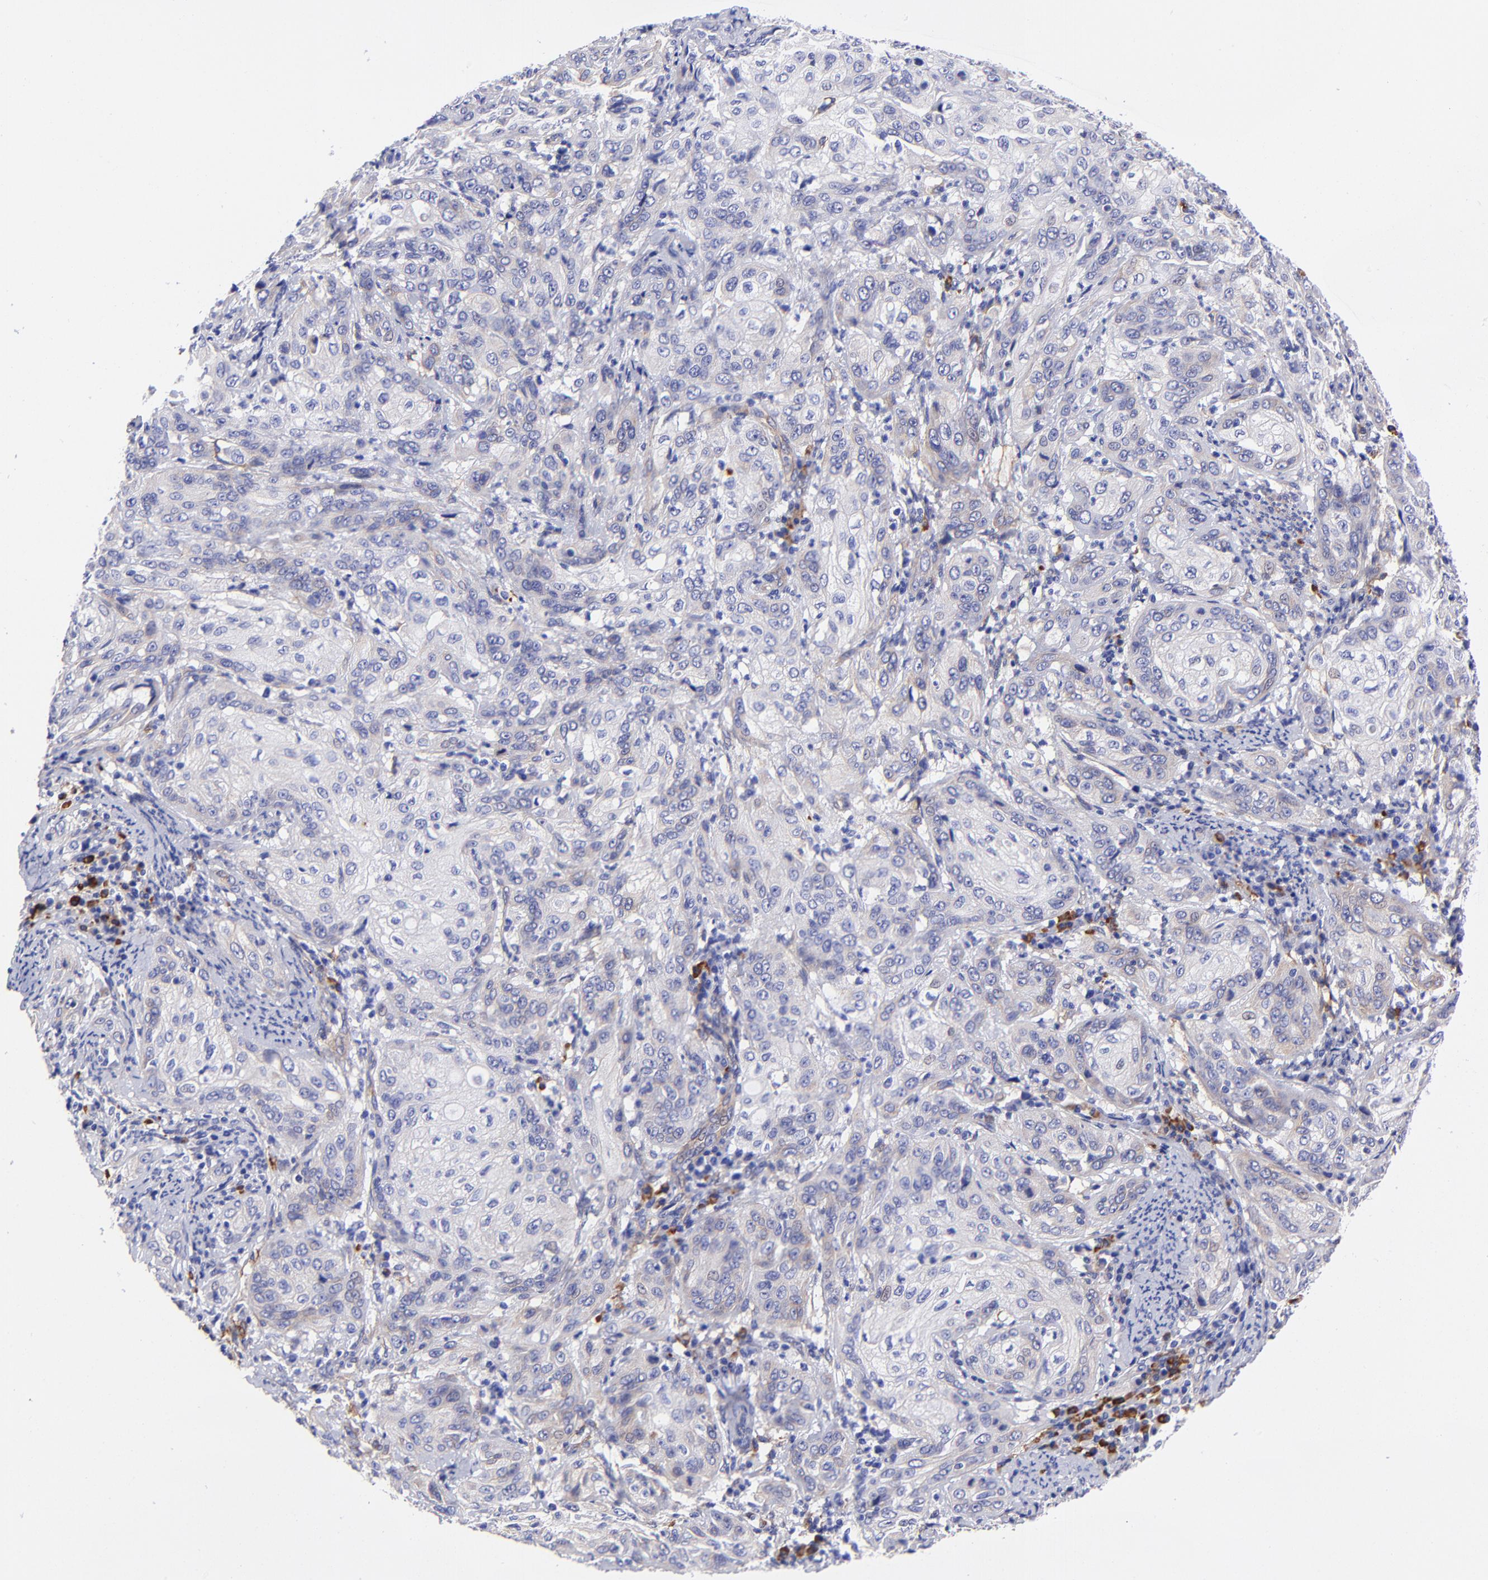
{"staining": {"intensity": "weak", "quantity": "25%-75%", "location": "cytoplasmic/membranous"}, "tissue": "cervical cancer", "cell_type": "Tumor cells", "image_type": "cancer", "snomed": [{"axis": "morphology", "description": "Squamous cell carcinoma, NOS"}, {"axis": "topography", "description": "Cervix"}], "caption": "Weak cytoplasmic/membranous expression is appreciated in approximately 25%-75% of tumor cells in cervical squamous cell carcinoma.", "gene": "PPFIBP1", "patient": {"sex": "female", "age": 41}}